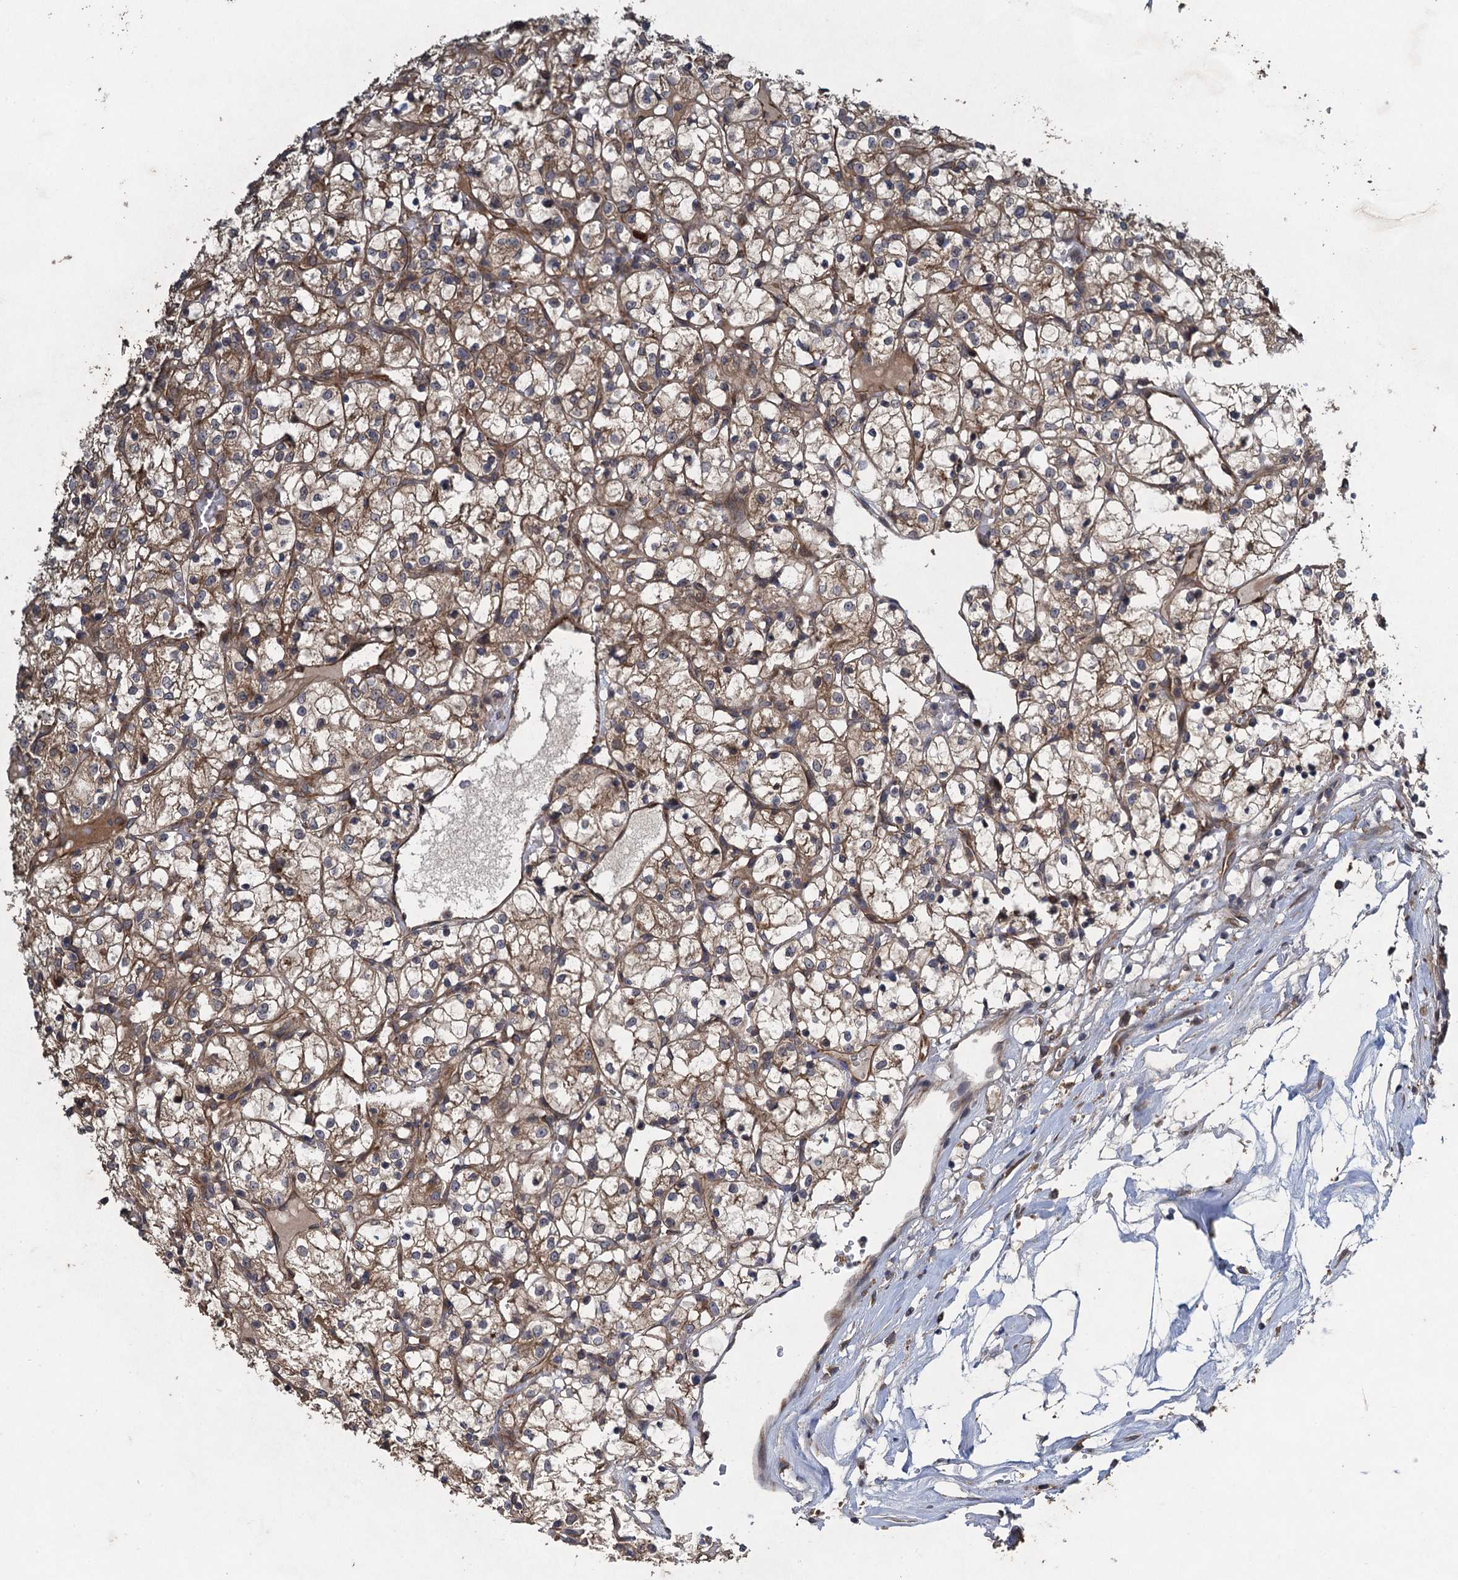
{"staining": {"intensity": "moderate", "quantity": ">75%", "location": "cytoplasmic/membranous"}, "tissue": "renal cancer", "cell_type": "Tumor cells", "image_type": "cancer", "snomed": [{"axis": "morphology", "description": "Adenocarcinoma, NOS"}, {"axis": "topography", "description": "Kidney"}], "caption": "Protein expression analysis of human renal cancer (adenocarcinoma) reveals moderate cytoplasmic/membranous staining in approximately >75% of tumor cells.", "gene": "CNTN5", "patient": {"sex": "female", "age": 69}}